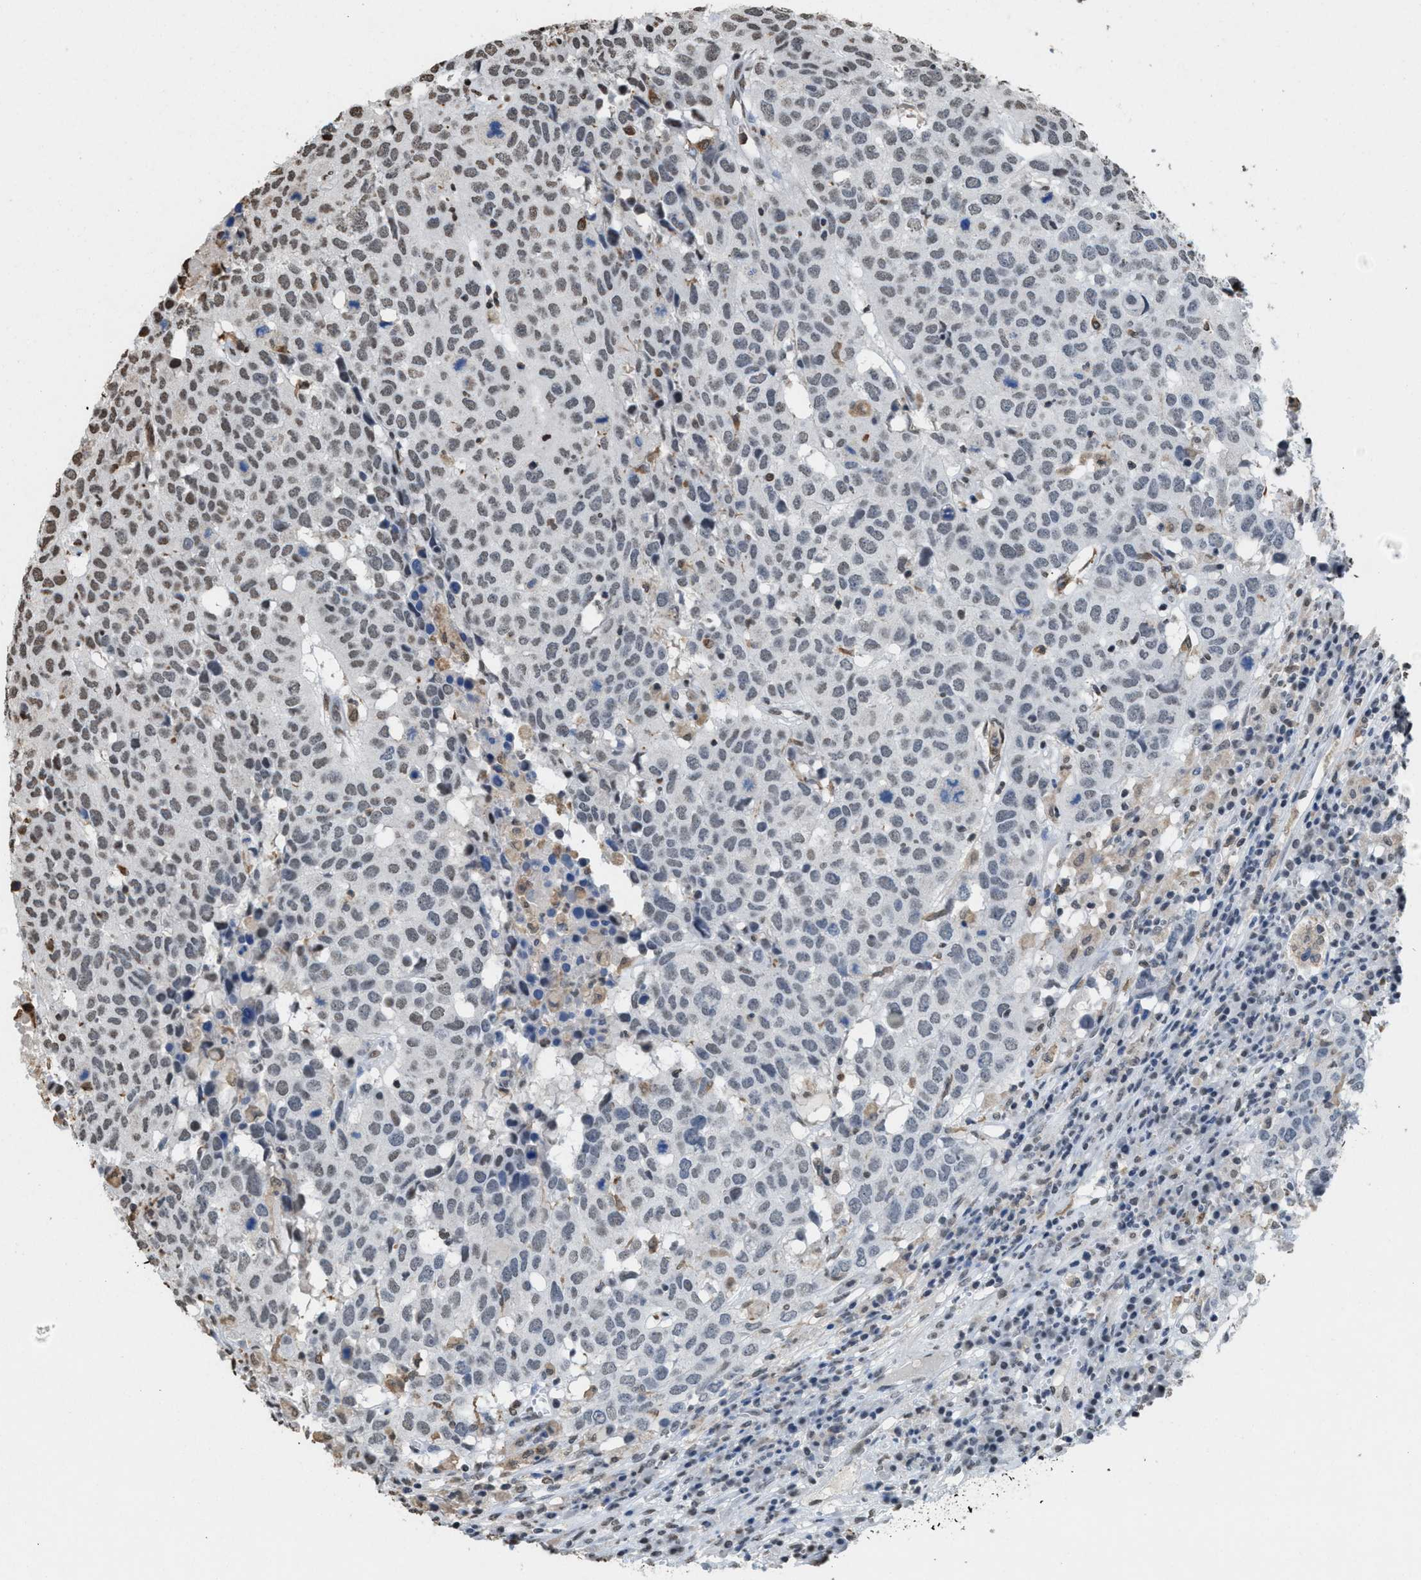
{"staining": {"intensity": "weak", "quantity": "<25%", "location": "nuclear"}, "tissue": "head and neck cancer", "cell_type": "Tumor cells", "image_type": "cancer", "snomed": [{"axis": "morphology", "description": "Squamous cell carcinoma, NOS"}, {"axis": "topography", "description": "Head-Neck"}], "caption": "Head and neck squamous cell carcinoma was stained to show a protein in brown. There is no significant expression in tumor cells. (Brightfield microscopy of DAB IHC at high magnification).", "gene": "NUP88", "patient": {"sex": "male", "age": 66}}